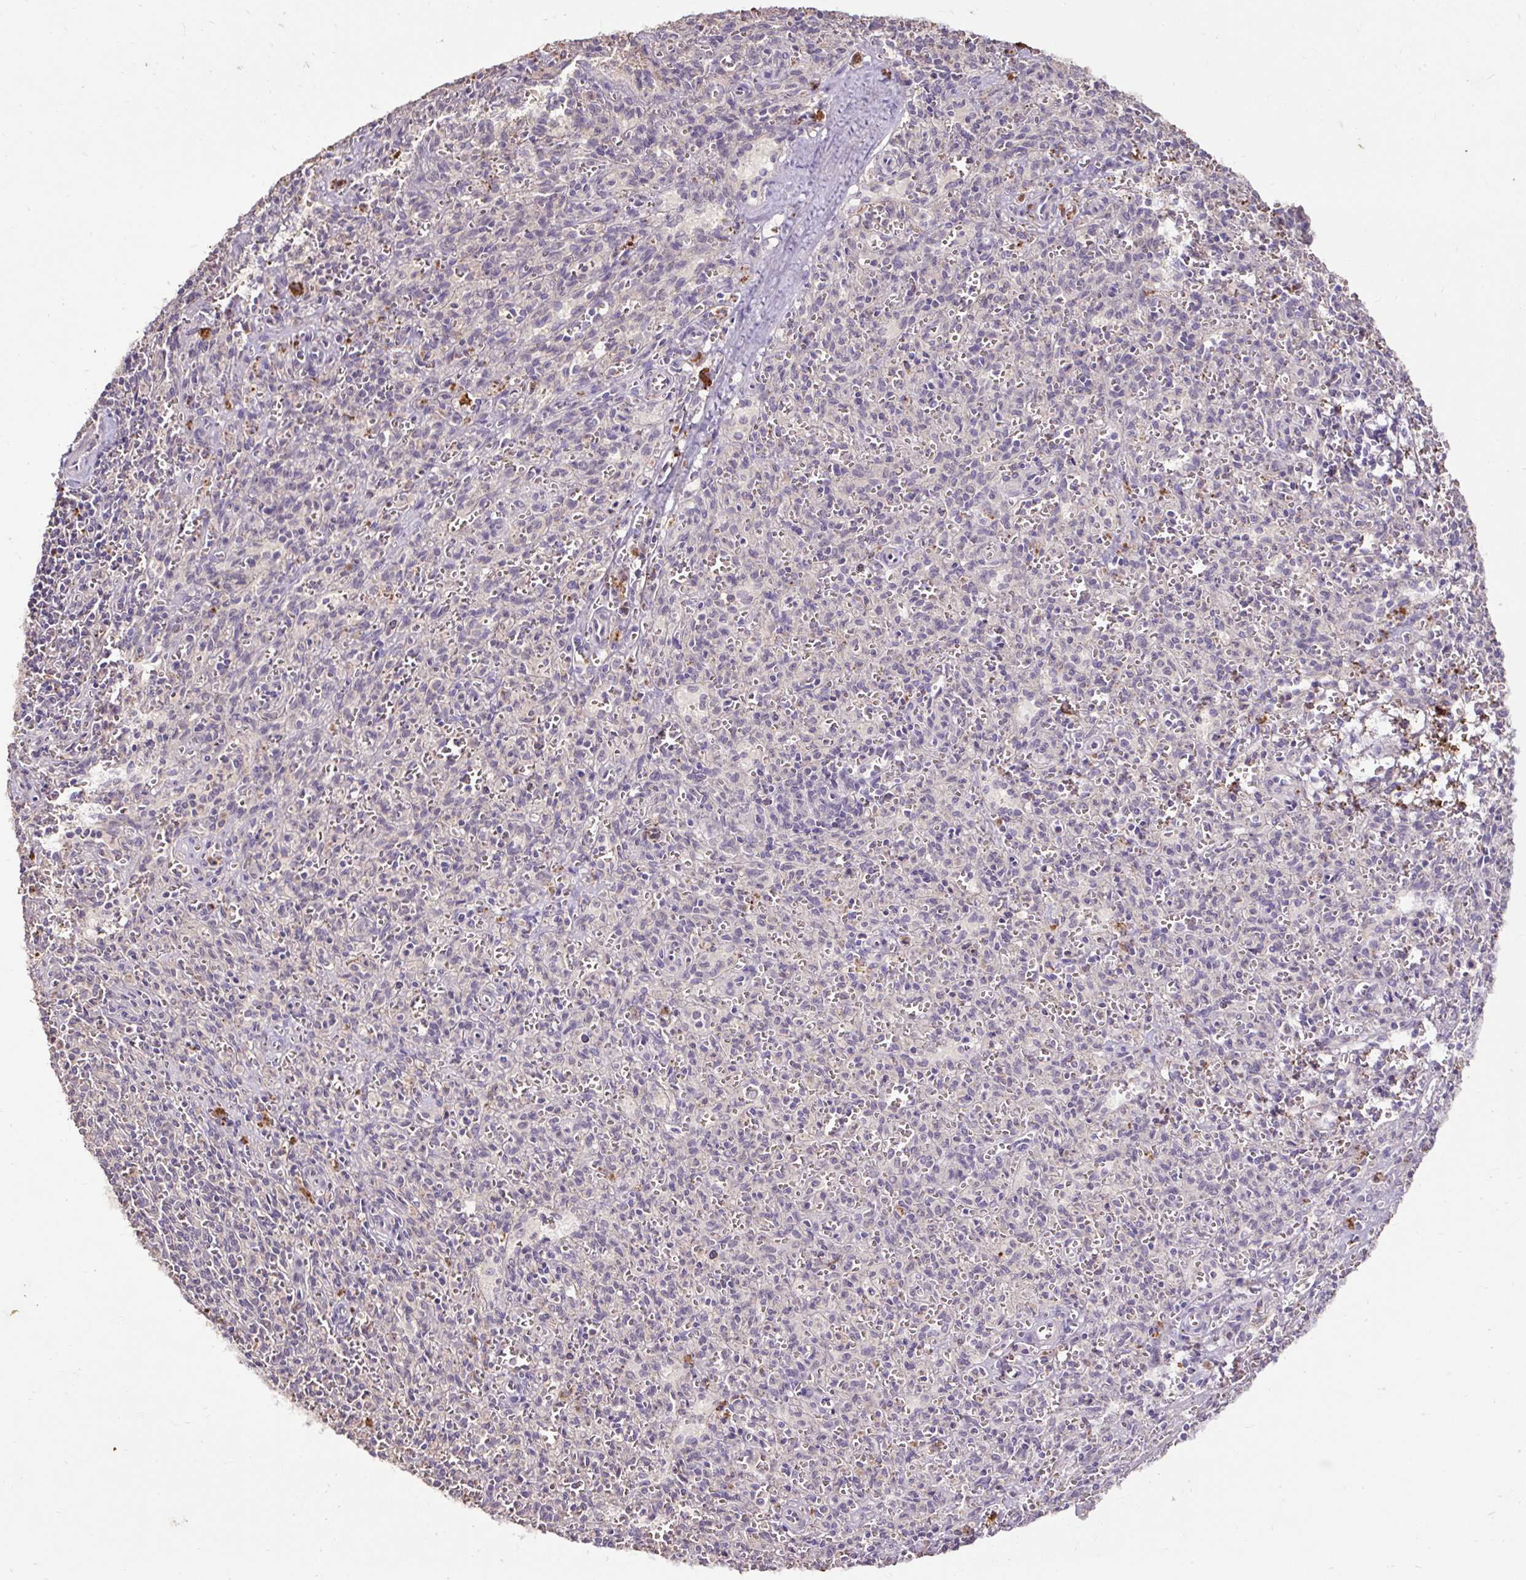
{"staining": {"intensity": "negative", "quantity": "none", "location": "none"}, "tissue": "spleen", "cell_type": "Cells in red pulp", "image_type": "normal", "snomed": [{"axis": "morphology", "description": "Normal tissue, NOS"}, {"axis": "topography", "description": "Spleen"}], "caption": "A high-resolution histopathology image shows IHC staining of unremarkable spleen, which exhibits no significant expression in cells in red pulp. The staining was performed using DAB to visualize the protein expression in brown, while the nuclei were stained in blue with hematoxylin (Magnification: 20x).", "gene": "LRTM2", "patient": {"sex": "female", "age": 26}}